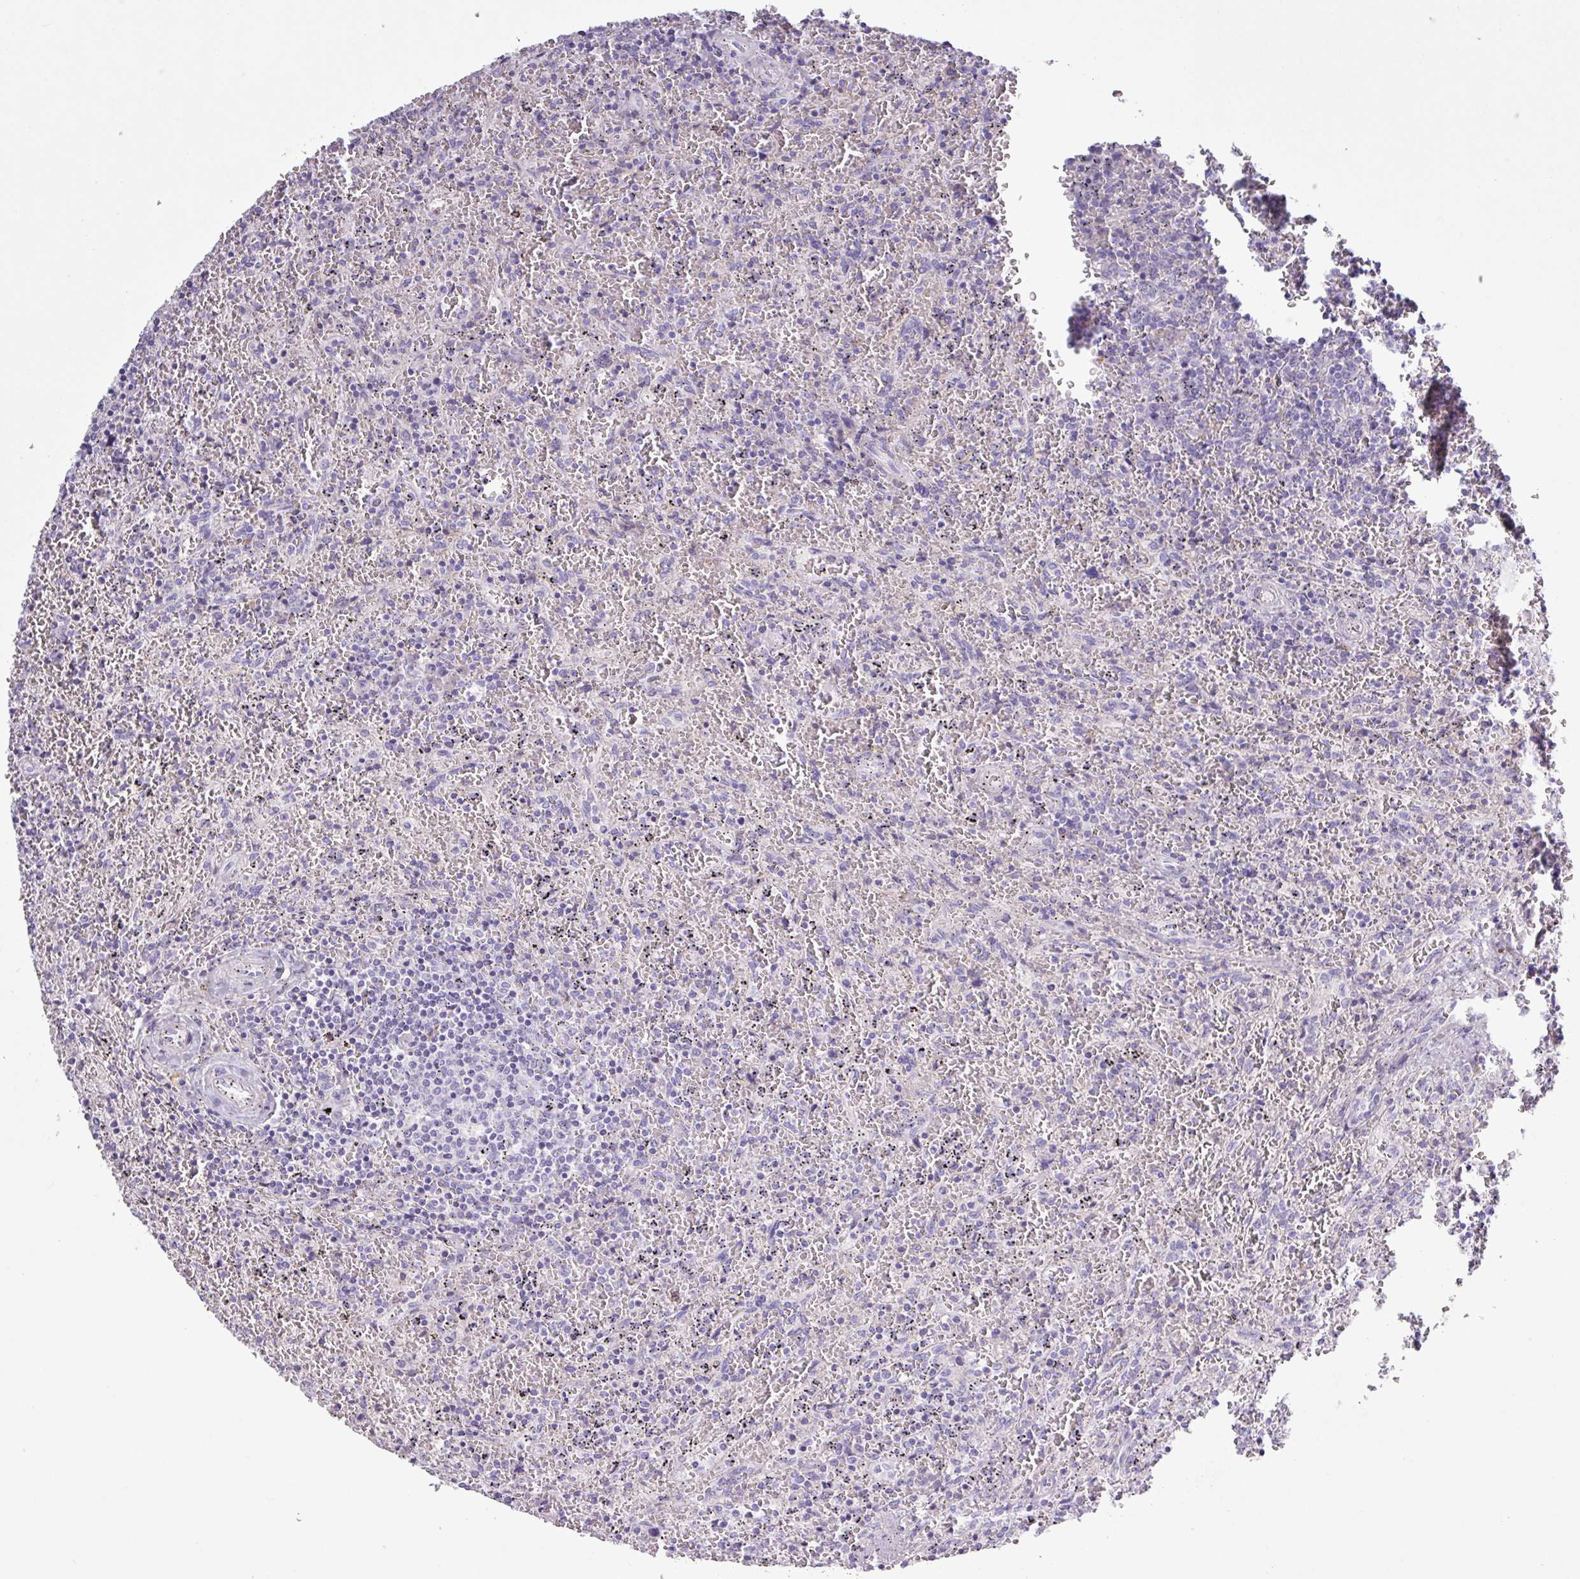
{"staining": {"intensity": "negative", "quantity": "none", "location": "none"}, "tissue": "lymphoma", "cell_type": "Tumor cells", "image_type": "cancer", "snomed": [{"axis": "morphology", "description": "Malignant lymphoma, non-Hodgkin's type, Low grade"}, {"axis": "topography", "description": "Spleen"}], "caption": "IHC micrograph of neoplastic tissue: human malignant lymphoma, non-Hodgkin's type (low-grade) stained with DAB displays no significant protein expression in tumor cells.", "gene": "C4B", "patient": {"sex": "female", "age": 64}}